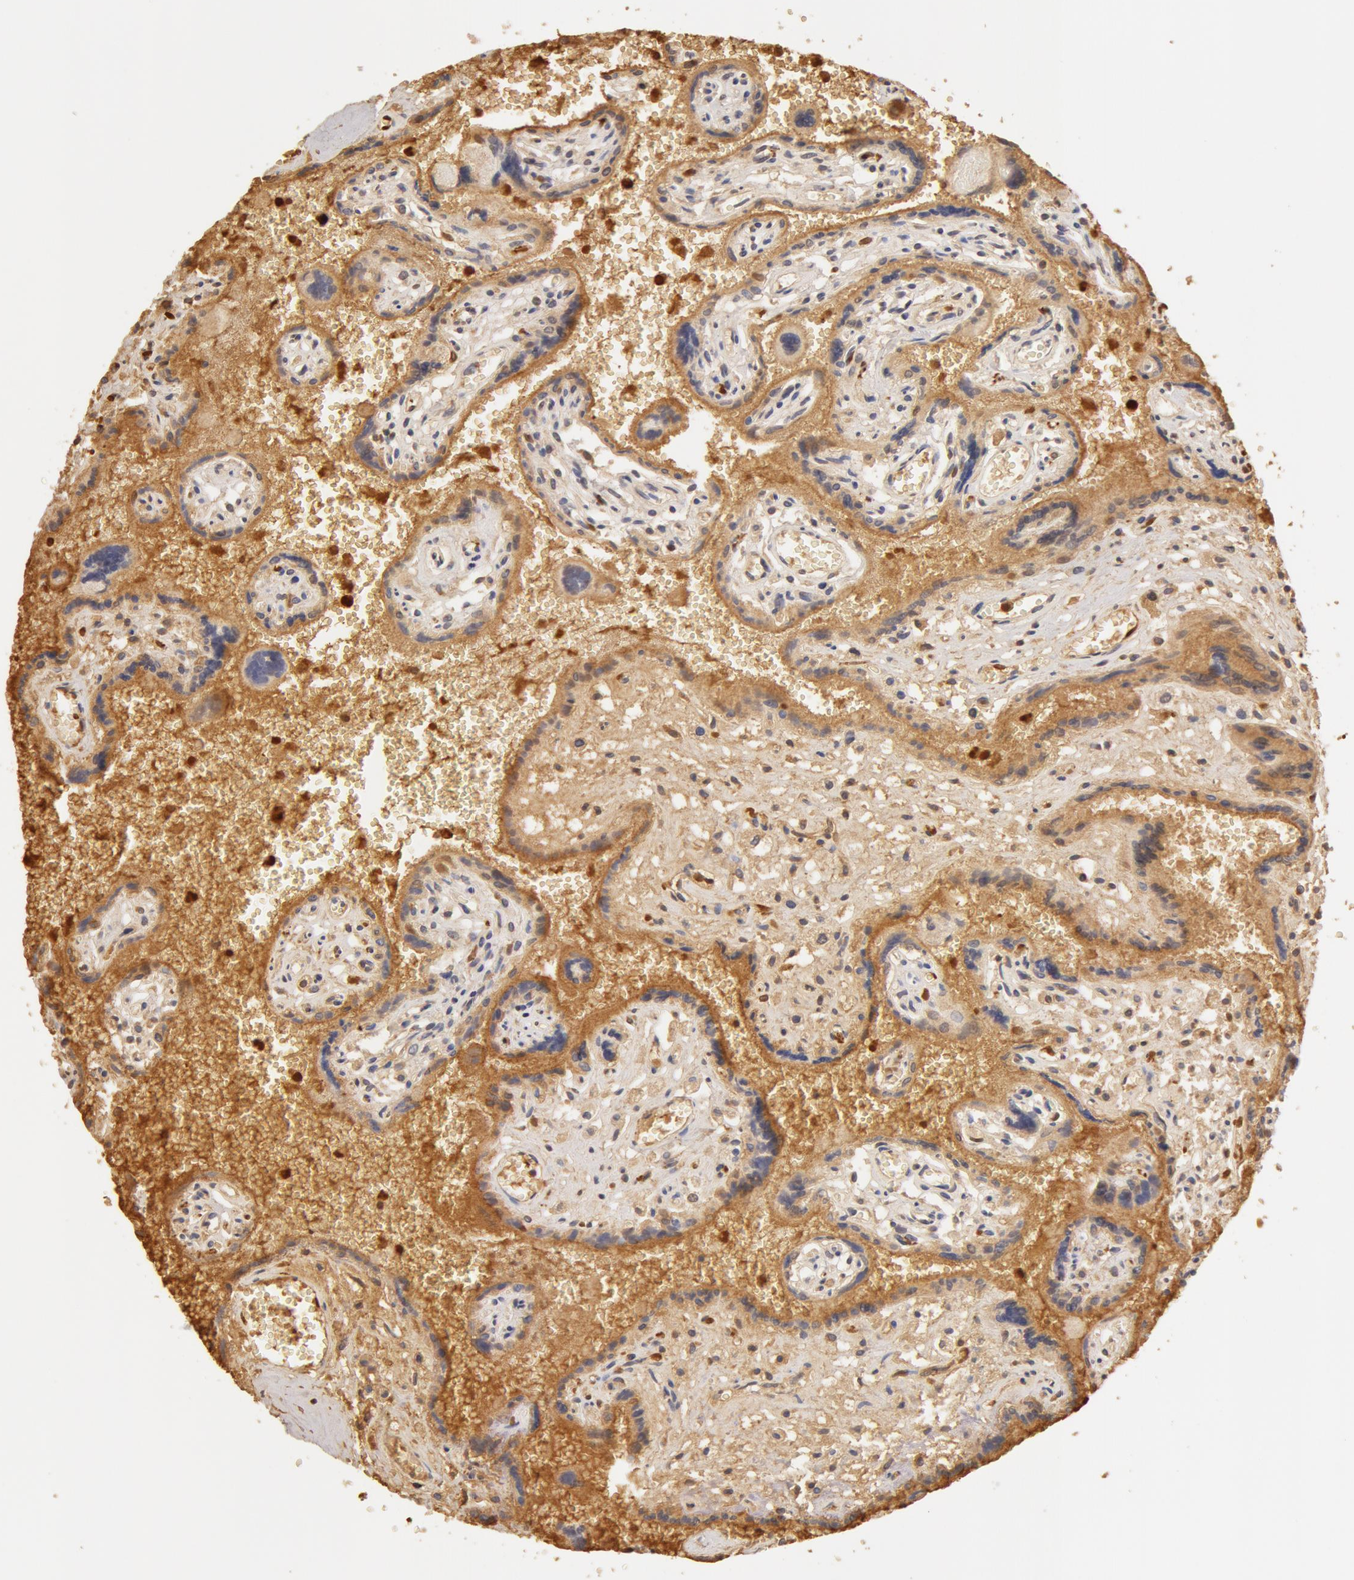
{"staining": {"intensity": "weak", "quantity": "25%-75%", "location": "cytoplasmic/membranous"}, "tissue": "placenta", "cell_type": "Decidual cells", "image_type": "normal", "snomed": [{"axis": "morphology", "description": "Normal tissue, NOS"}, {"axis": "topography", "description": "Placenta"}], "caption": "DAB immunohistochemical staining of benign placenta demonstrates weak cytoplasmic/membranous protein staining in about 25%-75% of decidual cells. (DAB (3,3'-diaminobenzidine) IHC, brown staining for protein, blue staining for nuclei).", "gene": "TF", "patient": {"sex": "female", "age": 40}}